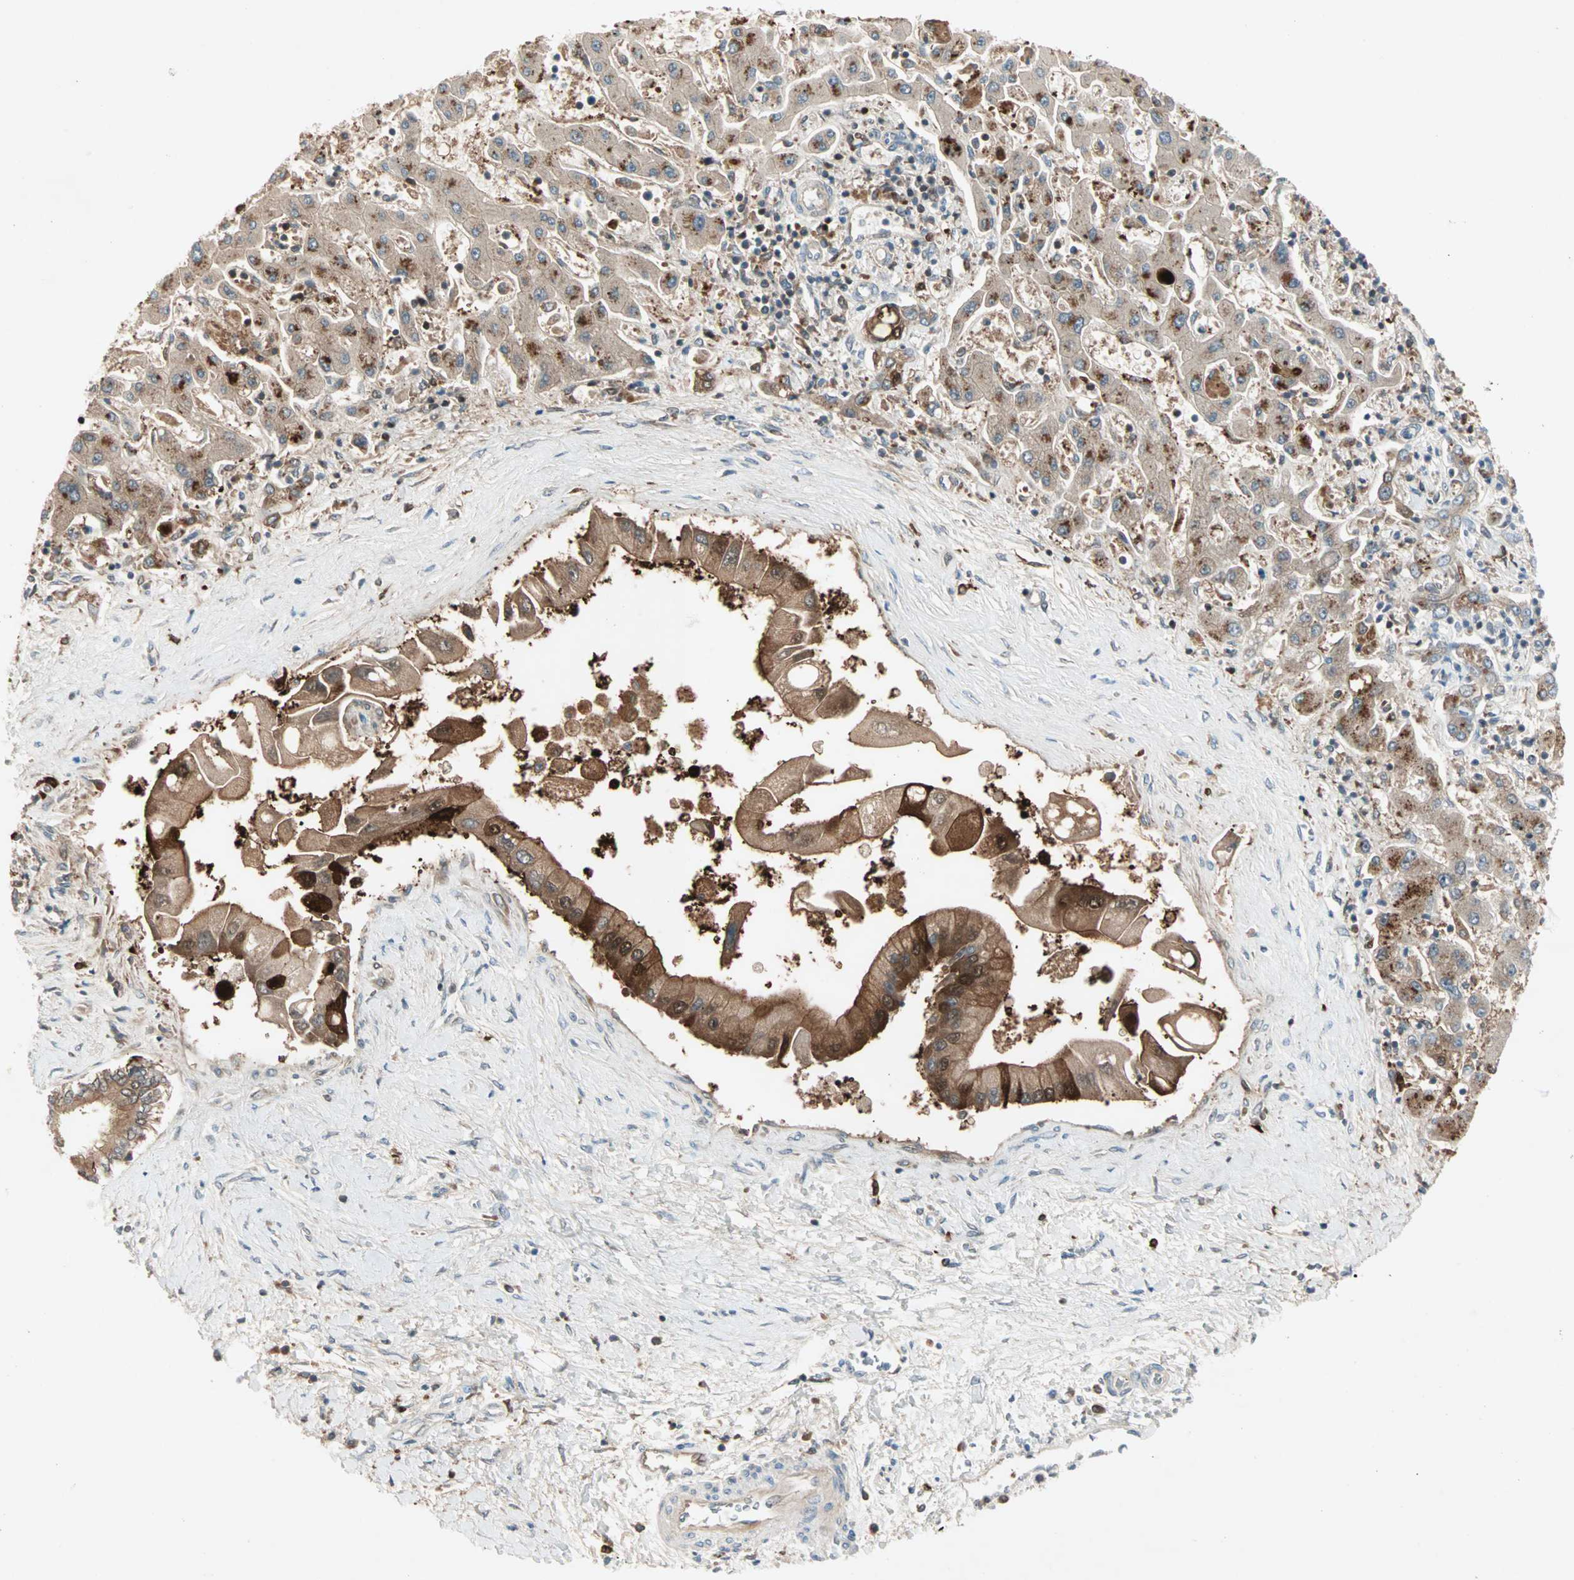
{"staining": {"intensity": "strong", "quantity": ">75%", "location": "cytoplasmic/membranous,nuclear"}, "tissue": "liver cancer", "cell_type": "Tumor cells", "image_type": "cancer", "snomed": [{"axis": "morphology", "description": "Cholangiocarcinoma"}, {"axis": "topography", "description": "Liver"}], "caption": "Protein expression by IHC demonstrates strong cytoplasmic/membranous and nuclear expression in about >75% of tumor cells in liver cancer. Nuclei are stained in blue.", "gene": "RTL6", "patient": {"sex": "male", "age": 50}}